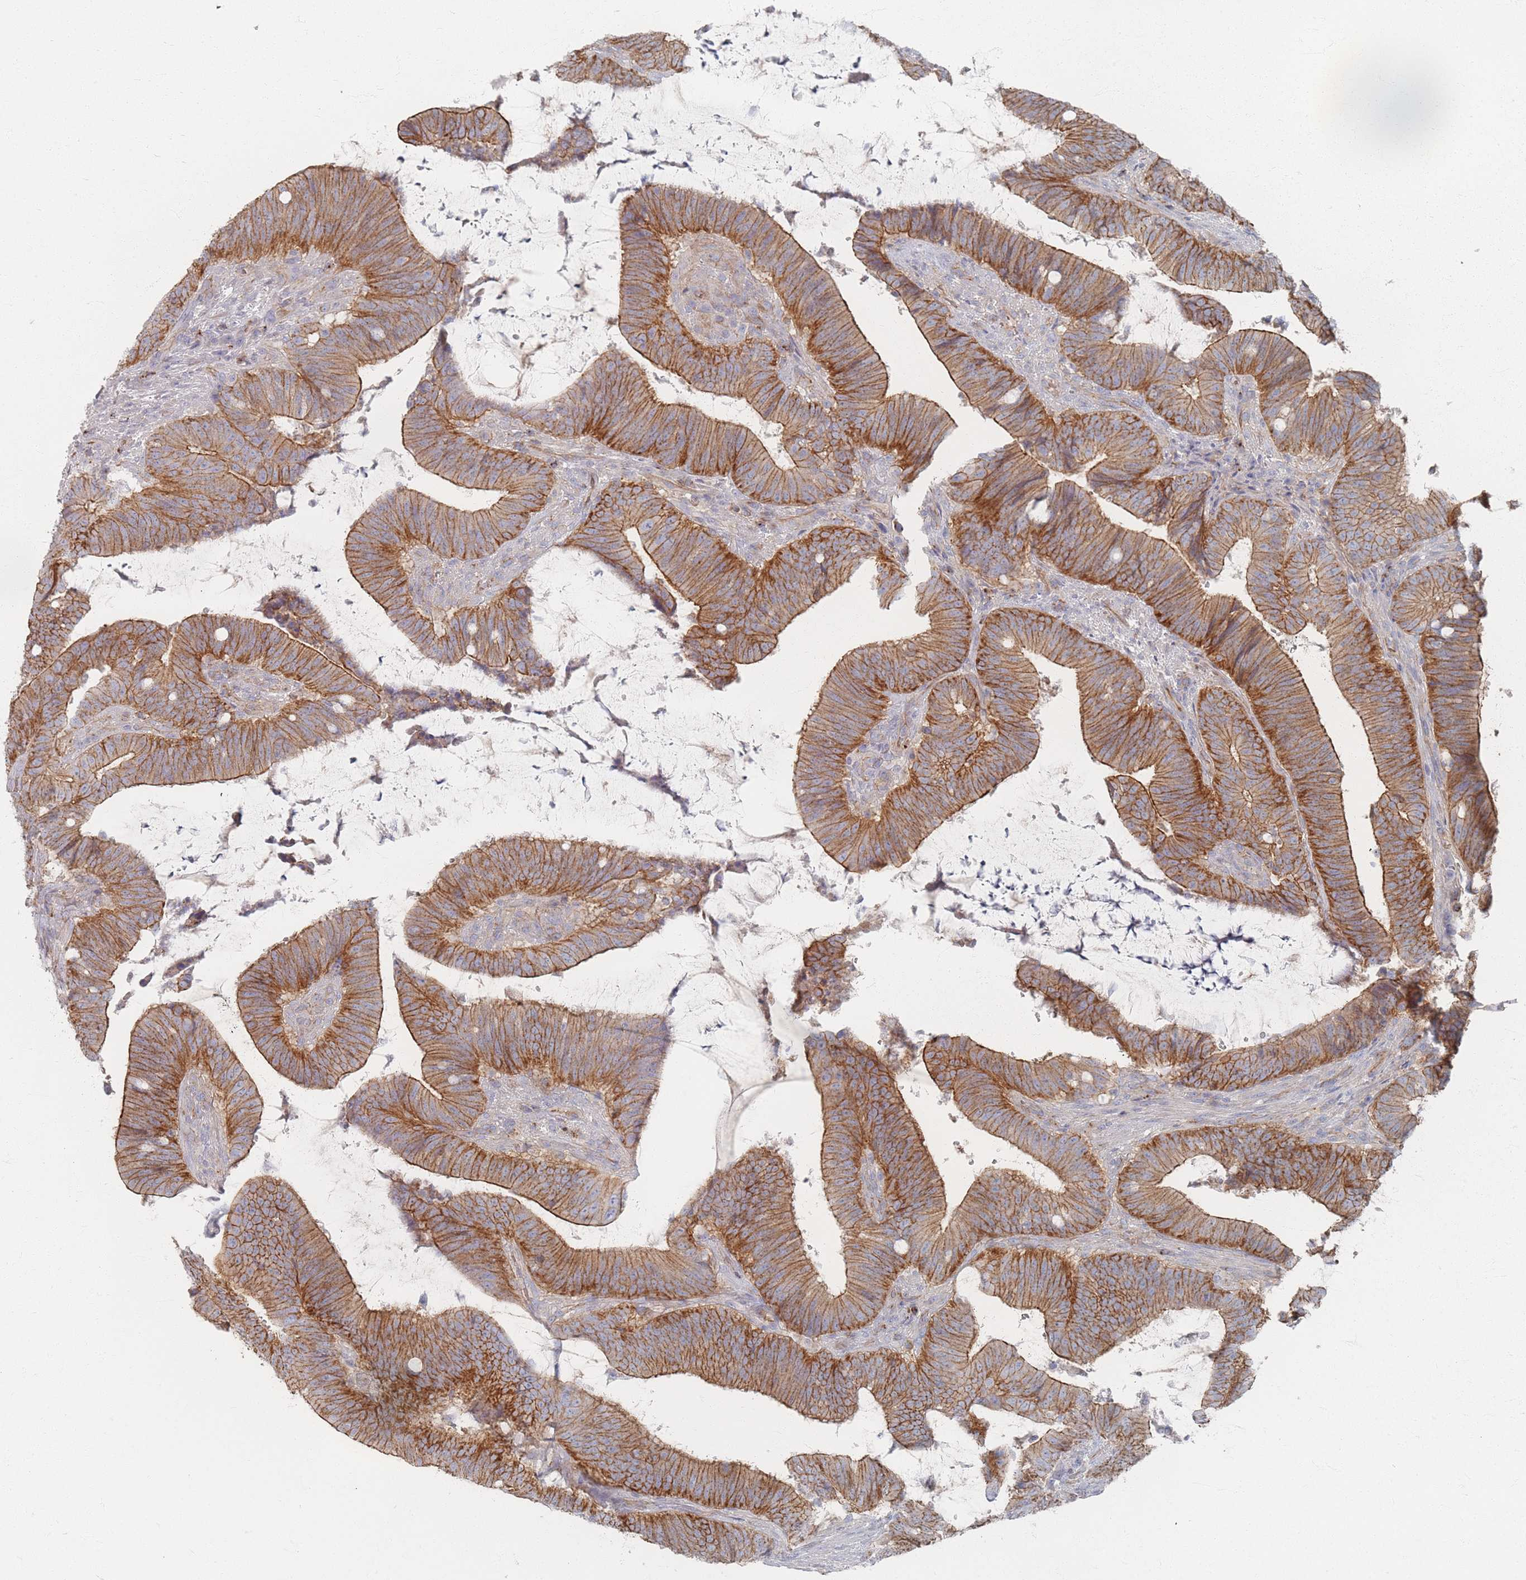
{"staining": {"intensity": "strong", "quantity": ">75%", "location": "cytoplasmic/membranous"}, "tissue": "colorectal cancer", "cell_type": "Tumor cells", "image_type": "cancer", "snomed": [{"axis": "morphology", "description": "Adenocarcinoma, NOS"}, {"axis": "topography", "description": "Colon"}], "caption": "High-power microscopy captured an immunohistochemistry photomicrograph of colorectal cancer, revealing strong cytoplasmic/membranous expression in about >75% of tumor cells.", "gene": "GNB1", "patient": {"sex": "female", "age": 43}}